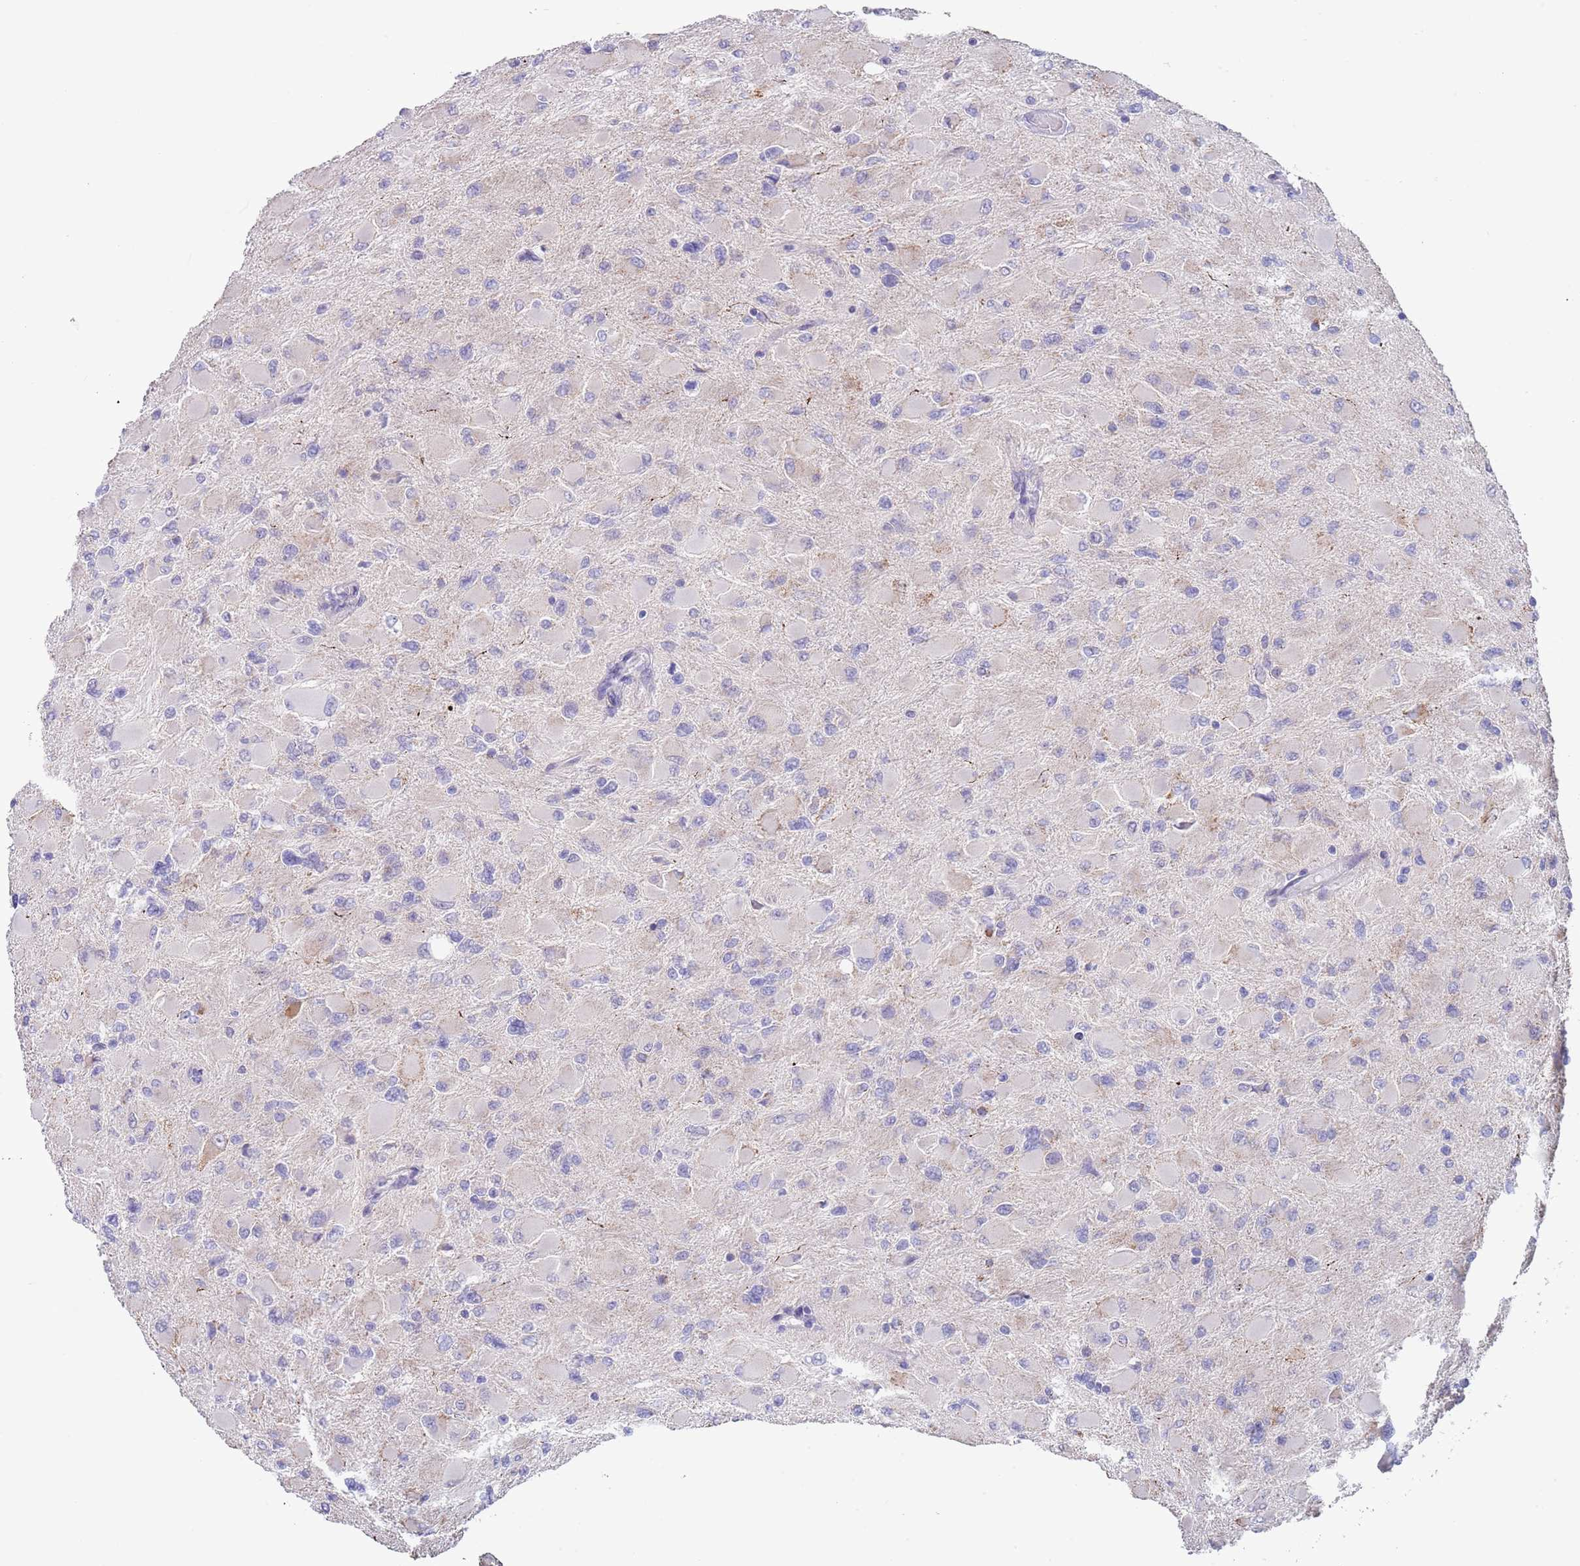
{"staining": {"intensity": "negative", "quantity": "none", "location": "none"}, "tissue": "glioma", "cell_type": "Tumor cells", "image_type": "cancer", "snomed": [{"axis": "morphology", "description": "Glioma, malignant, High grade"}, {"axis": "topography", "description": "Cerebral cortex"}], "caption": "Histopathology image shows no protein staining in tumor cells of glioma tissue.", "gene": "SPIRE2", "patient": {"sex": "female", "age": 36}}